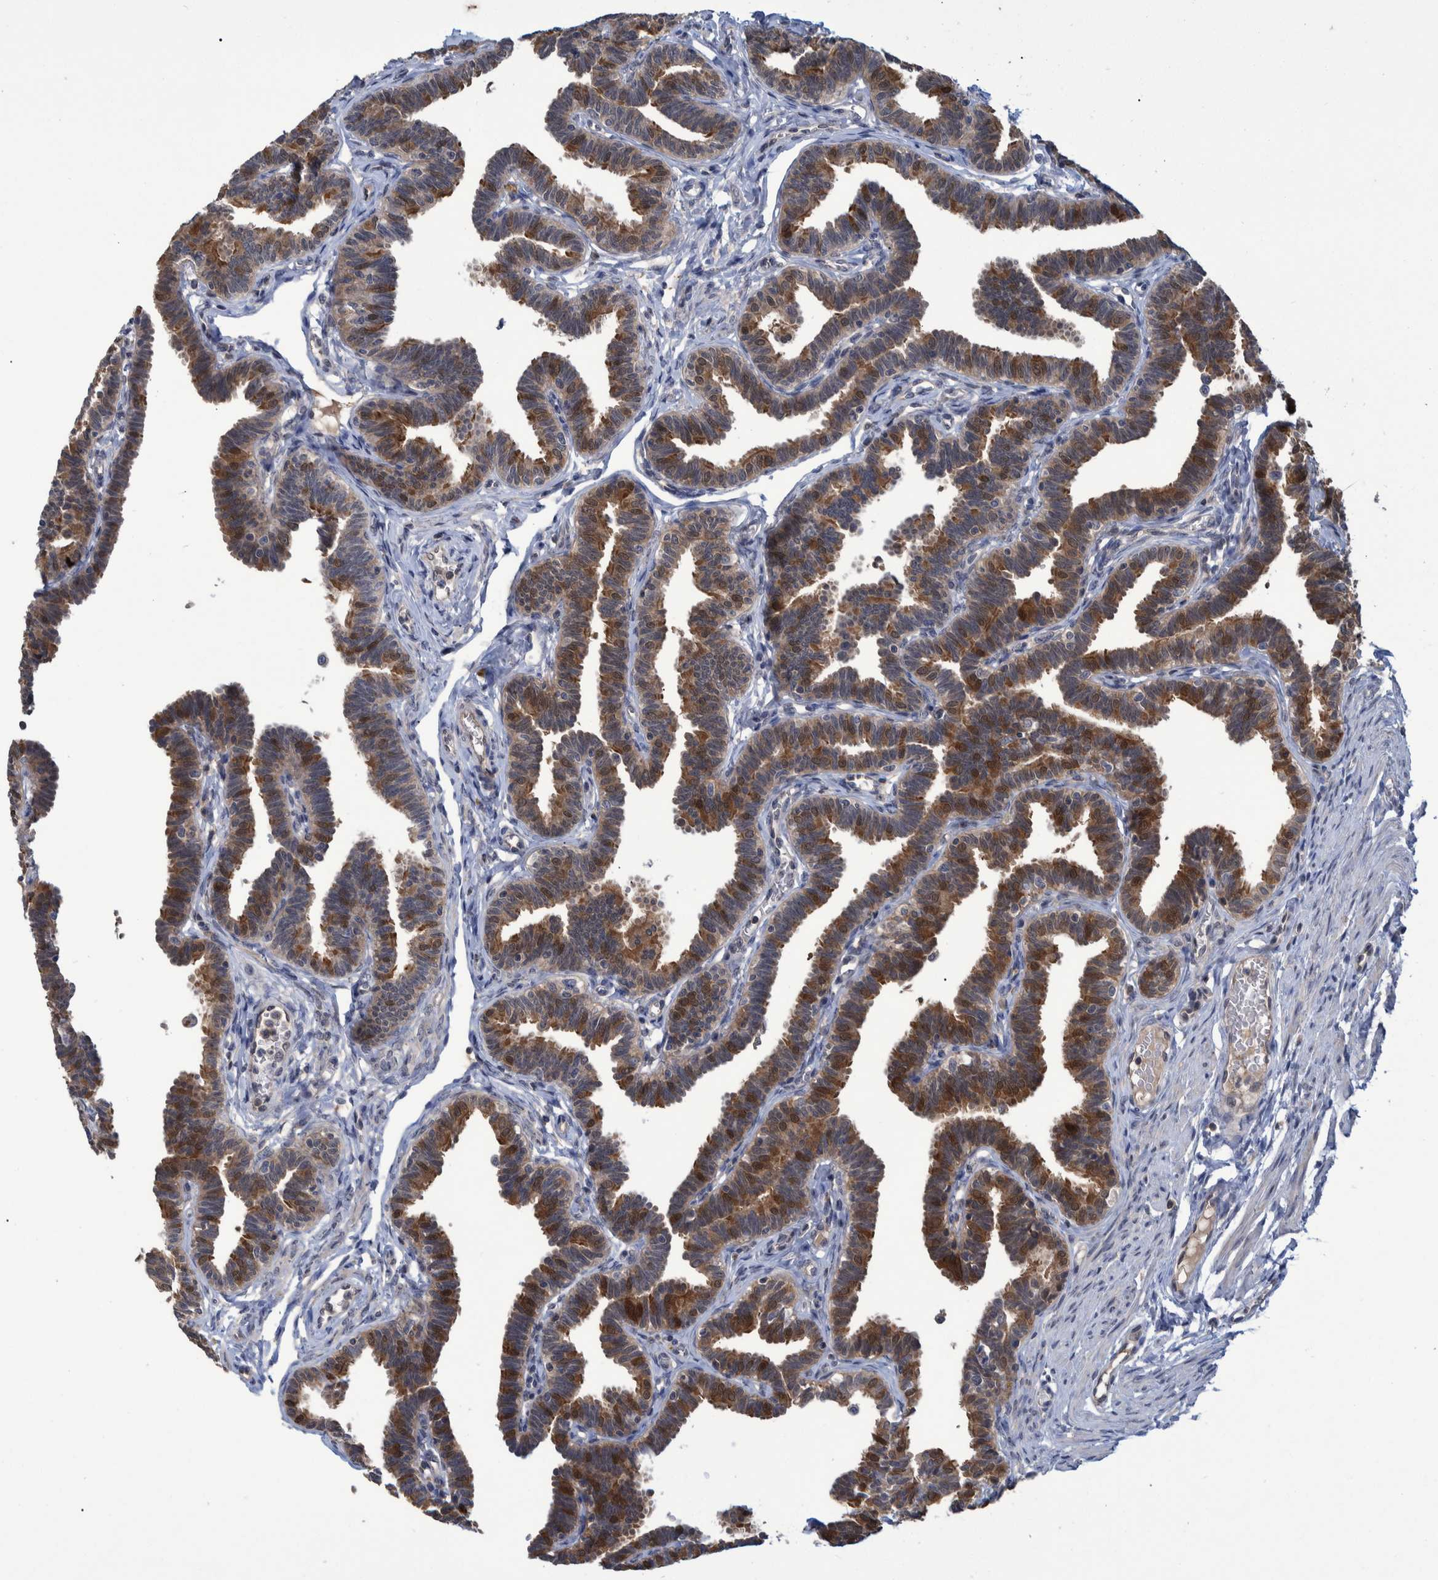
{"staining": {"intensity": "moderate", "quantity": ">75%", "location": "cytoplasmic/membranous,nuclear"}, "tissue": "fallopian tube", "cell_type": "Glandular cells", "image_type": "normal", "snomed": [{"axis": "morphology", "description": "Normal tissue, NOS"}, {"axis": "topography", "description": "Fallopian tube"}, {"axis": "topography", "description": "Ovary"}], "caption": "Normal fallopian tube demonstrates moderate cytoplasmic/membranous,nuclear staining in approximately >75% of glandular cells, visualized by immunohistochemistry. (IHC, brightfield microscopy, high magnification).", "gene": "PCYT2", "patient": {"sex": "female", "age": 23}}